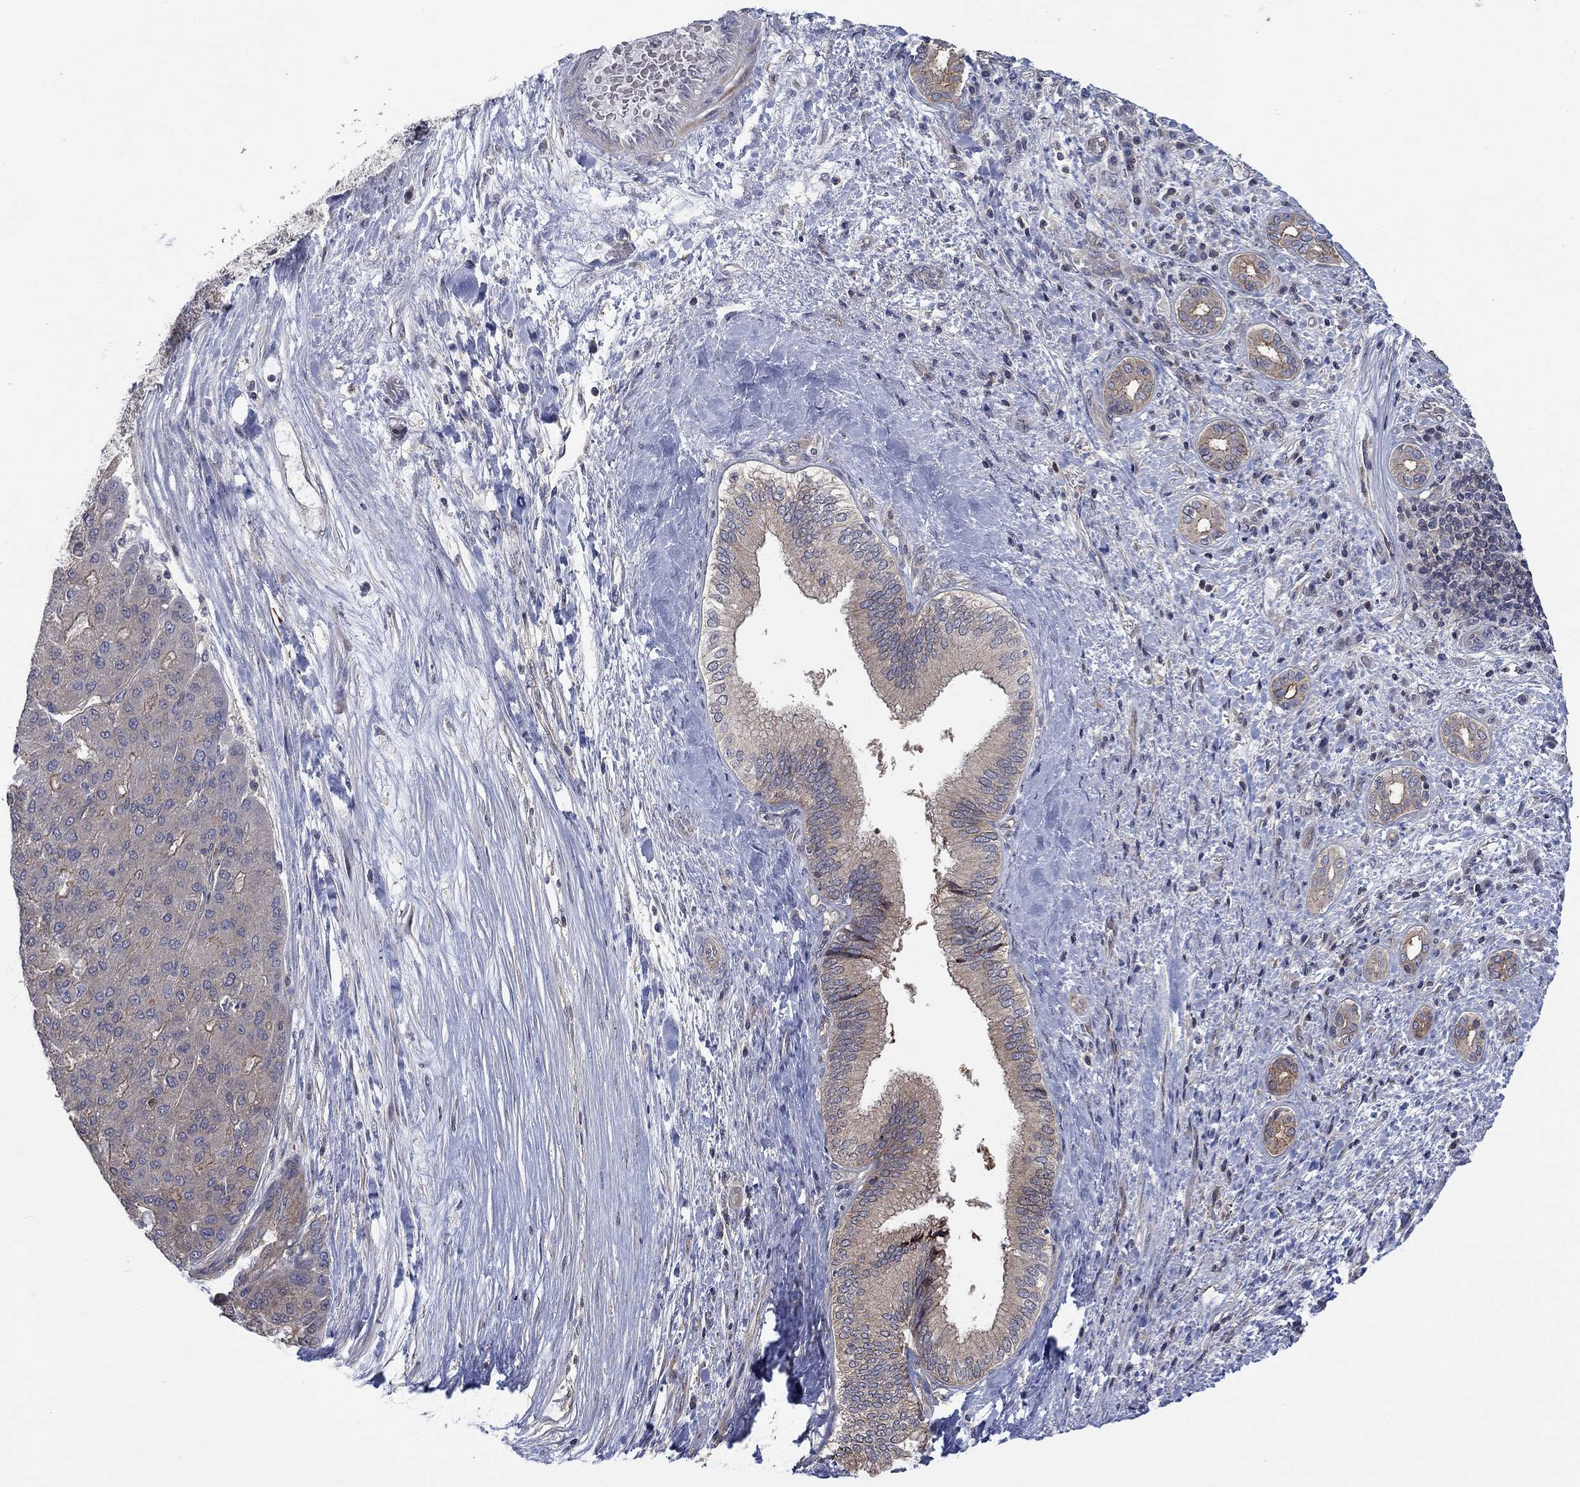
{"staining": {"intensity": "negative", "quantity": "none", "location": "none"}, "tissue": "liver cancer", "cell_type": "Tumor cells", "image_type": "cancer", "snomed": [{"axis": "morphology", "description": "Carcinoma, Hepatocellular, NOS"}, {"axis": "topography", "description": "Liver"}], "caption": "Immunohistochemistry histopathology image of human liver hepatocellular carcinoma stained for a protein (brown), which shows no expression in tumor cells.", "gene": "PDZD2", "patient": {"sex": "male", "age": 65}}